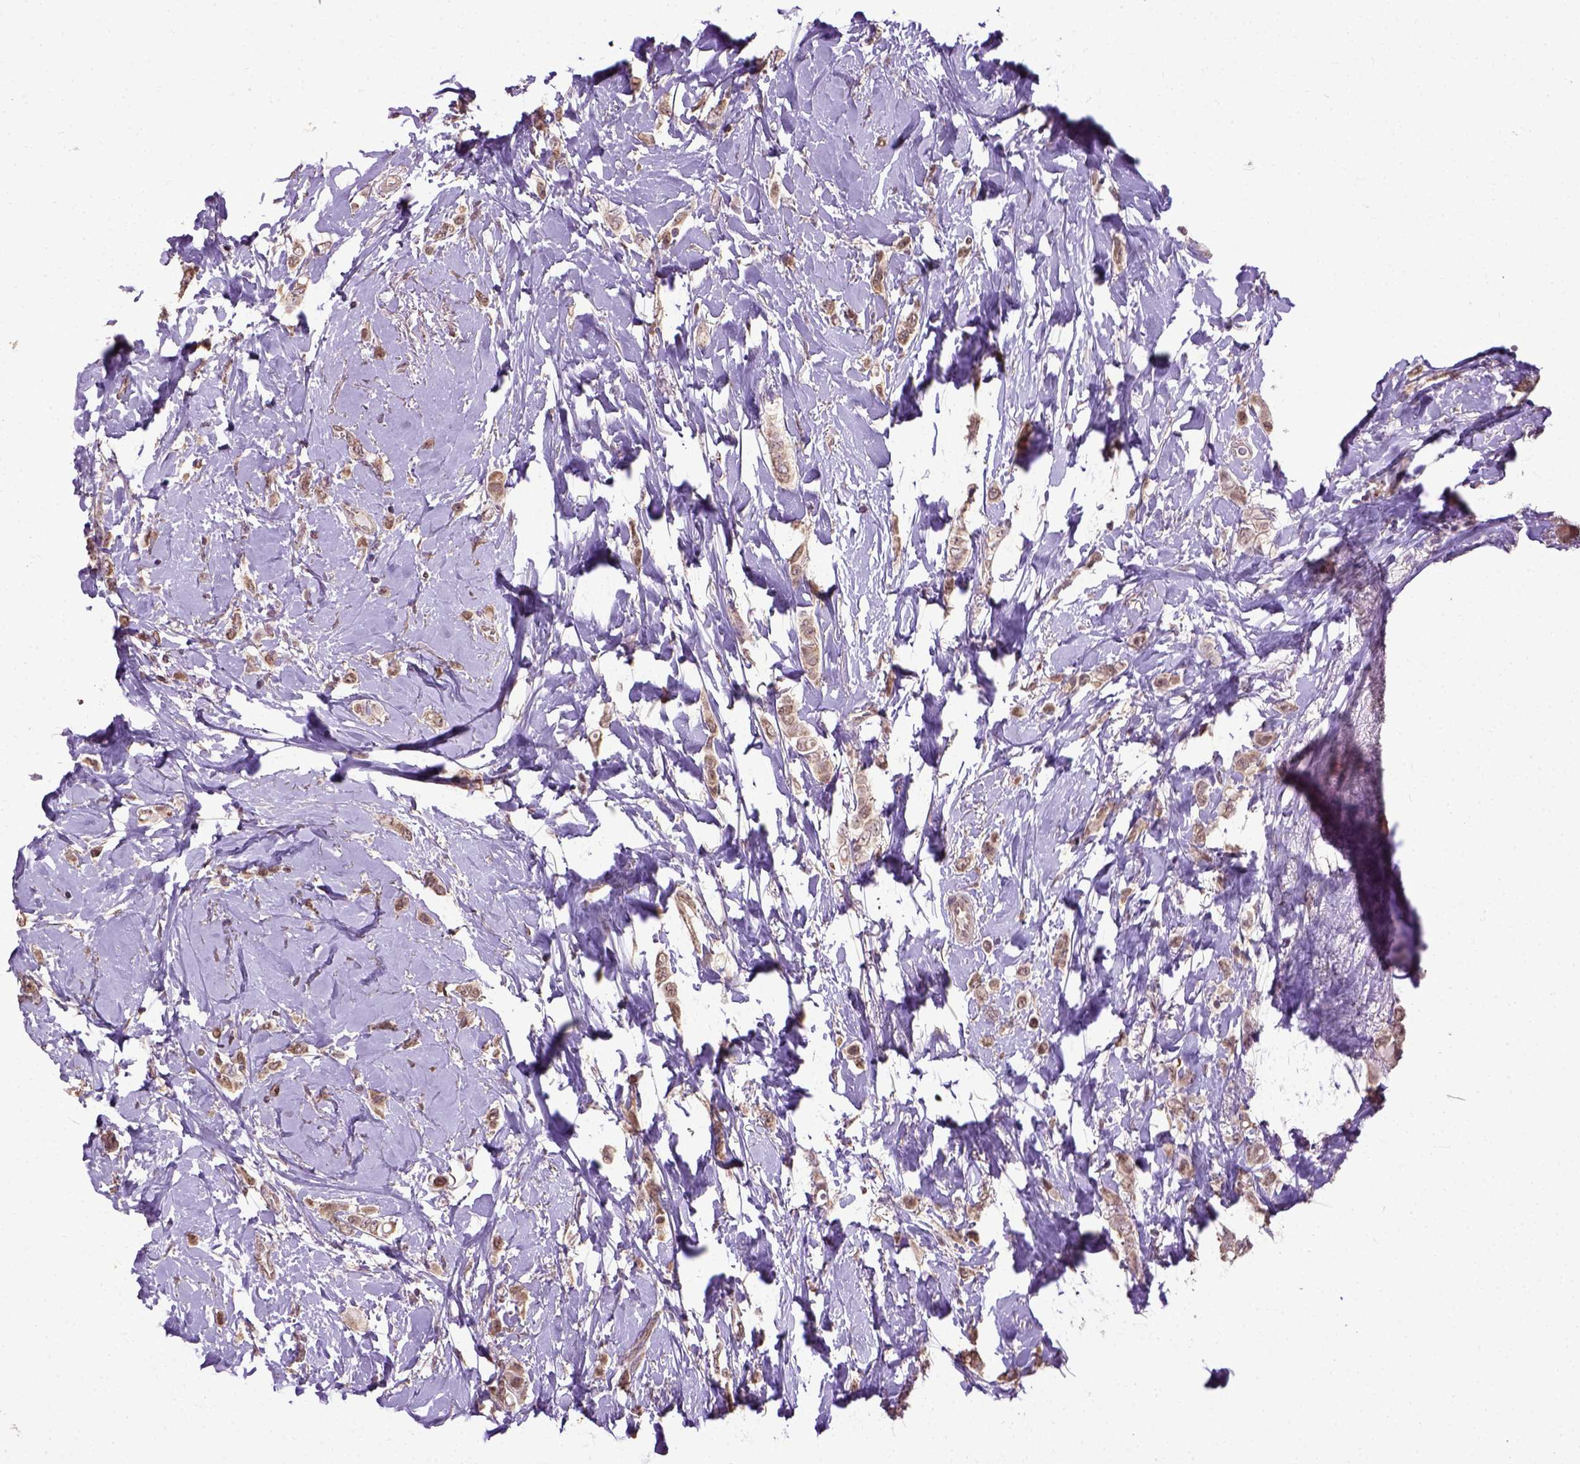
{"staining": {"intensity": "moderate", "quantity": ">75%", "location": "nuclear"}, "tissue": "breast cancer", "cell_type": "Tumor cells", "image_type": "cancer", "snomed": [{"axis": "morphology", "description": "Lobular carcinoma"}, {"axis": "topography", "description": "Breast"}], "caption": "The histopathology image displays staining of breast cancer, revealing moderate nuclear protein positivity (brown color) within tumor cells. The staining is performed using DAB (3,3'-diaminobenzidine) brown chromogen to label protein expression. The nuclei are counter-stained blue using hematoxylin.", "gene": "UBA3", "patient": {"sex": "female", "age": 66}}